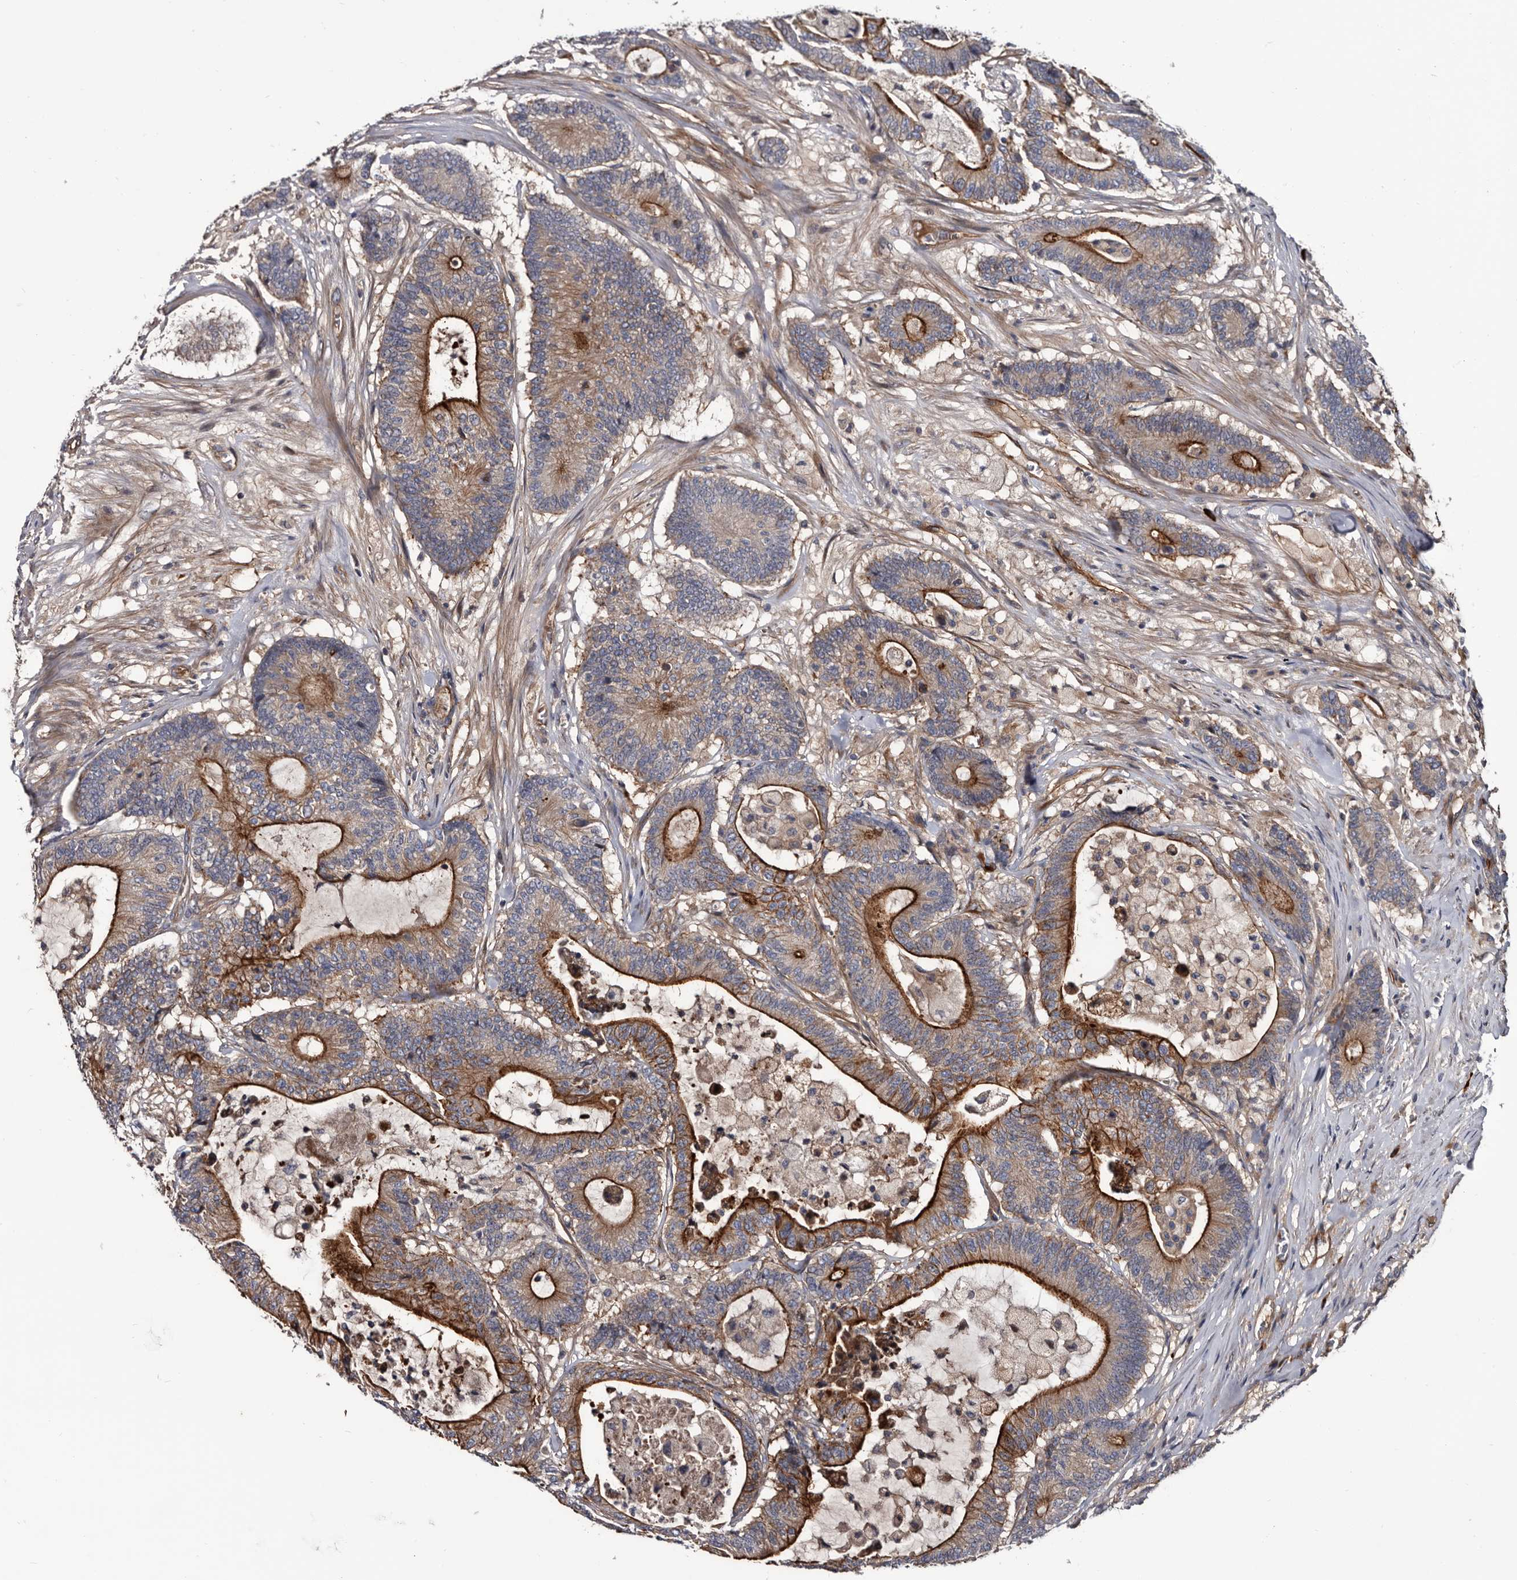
{"staining": {"intensity": "strong", "quantity": ">75%", "location": "cytoplasmic/membranous"}, "tissue": "colorectal cancer", "cell_type": "Tumor cells", "image_type": "cancer", "snomed": [{"axis": "morphology", "description": "Adenocarcinoma, NOS"}, {"axis": "topography", "description": "Colon"}], "caption": "Brown immunohistochemical staining in adenocarcinoma (colorectal) reveals strong cytoplasmic/membranous staining in approximately >75% of tumor cells. (DAB (3,3'-diaminobenzidine) IHC, brown staining for protein, blue staining for nuclei).", "gene": "TSPAN17", "patient": {"sex": "female", "age": 84}}